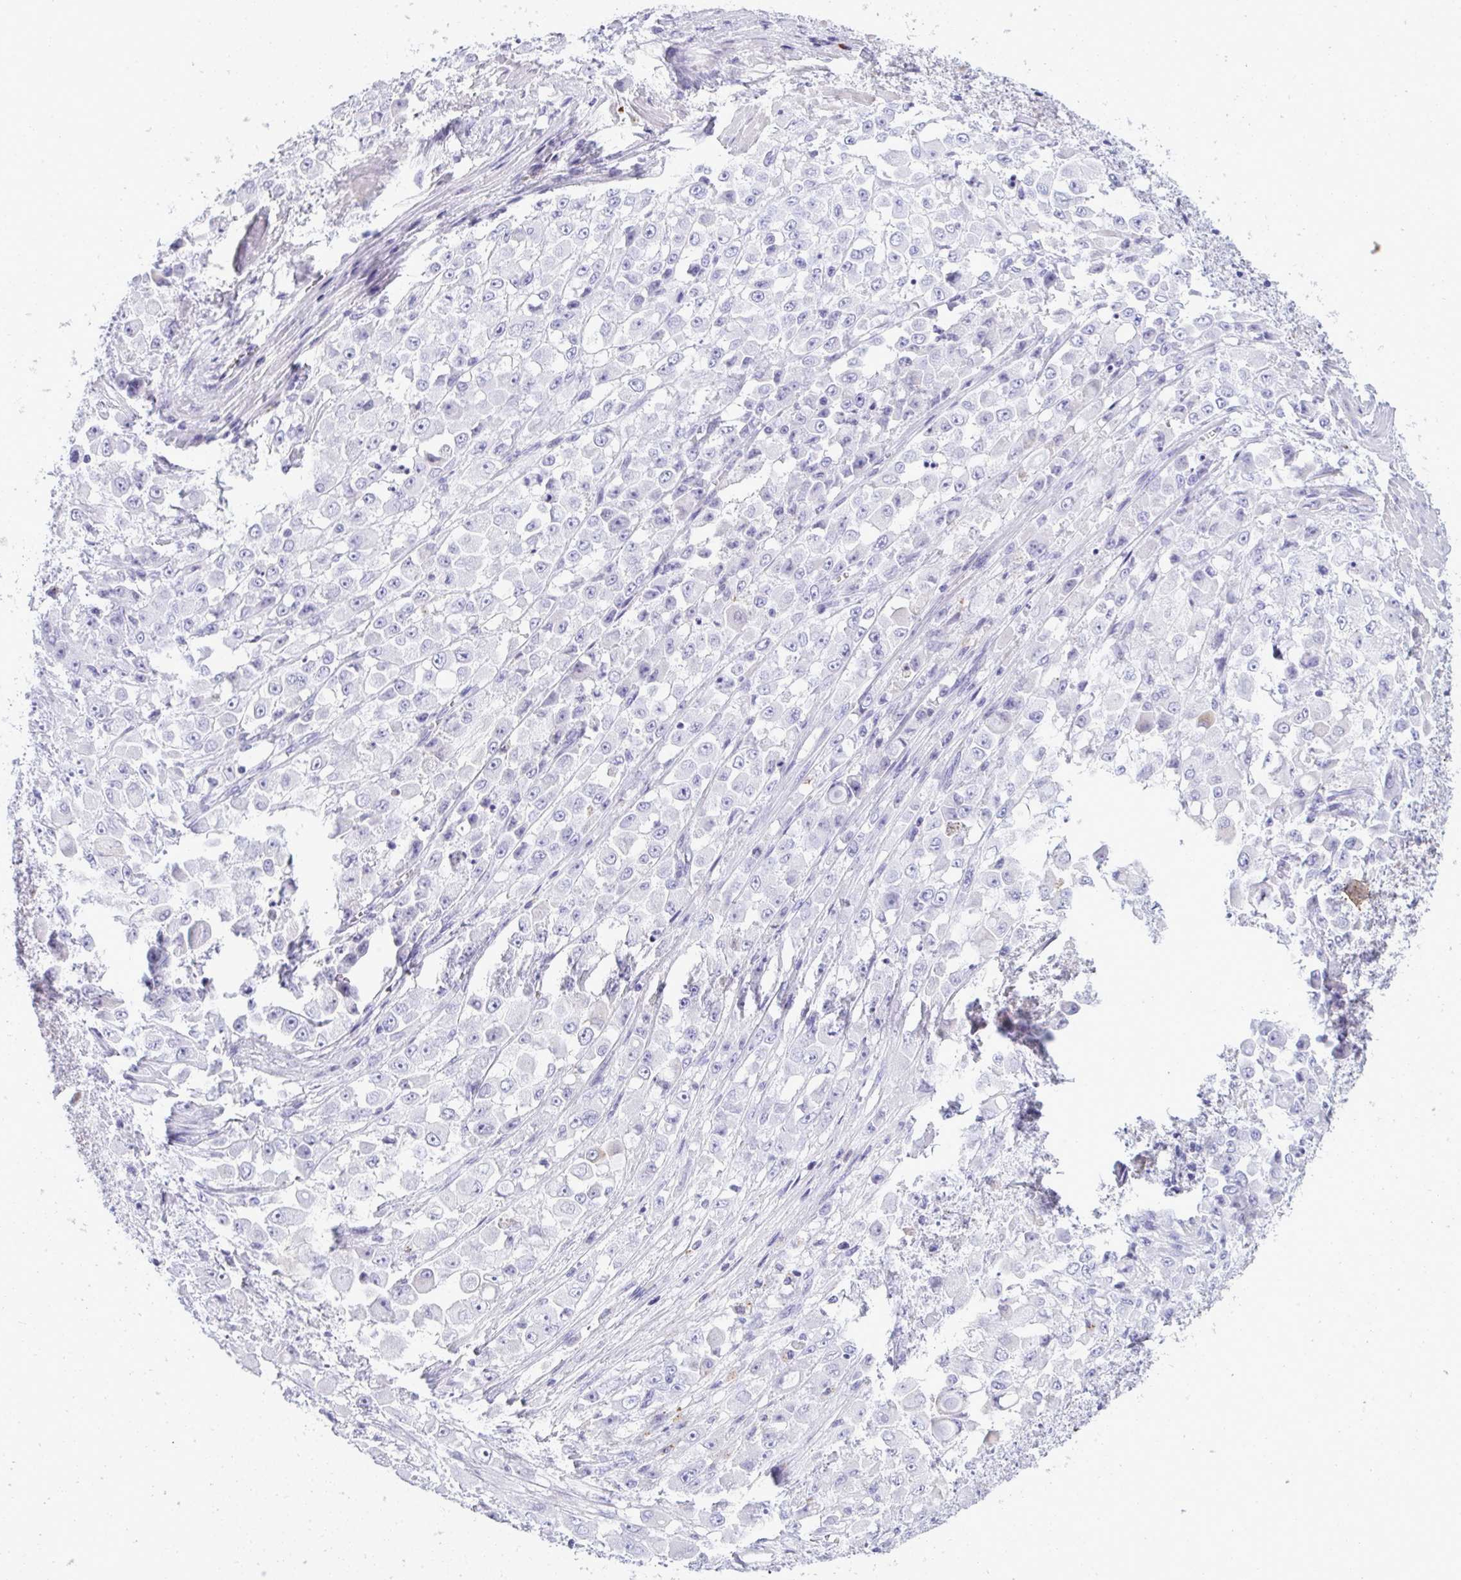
{"staining": {"intensity": "negative", "quantity": "none", "location": "none"}, "tissue": "stomach cancer", "cell_type": "Tumor cells", "image_type": "cancer", "snomed": [{"axis": "morphology", "description": "Adenocarcinoma, NOS"}, {"axis": "topography", "description": "Stomach"}], "caption": "Immunohistochemistry (IHC) of human adenocarcinoma (stomach) exhibits no positivity in tumor cells.", "gene": "ARHGAP42", "patient": {"sex": "female", "age": 76}}